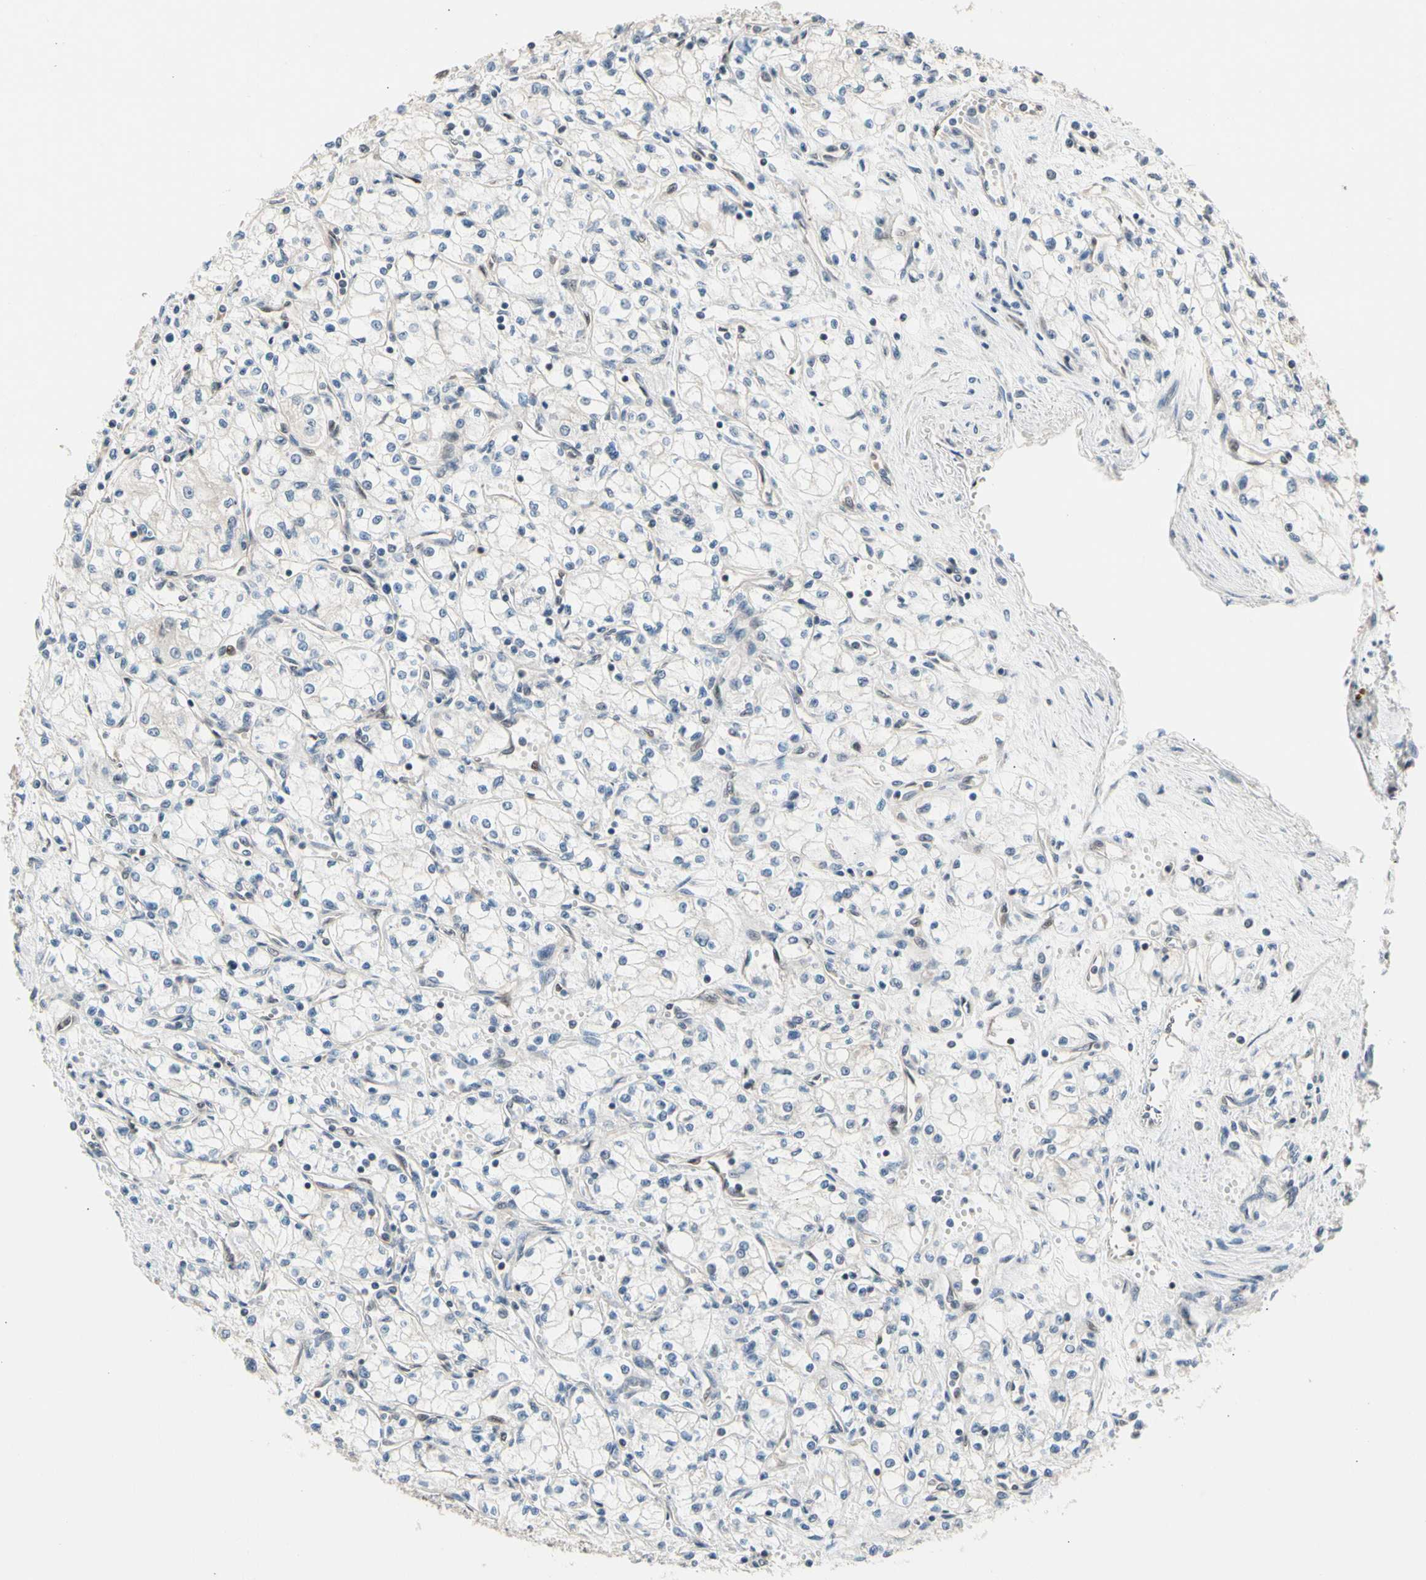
{"staining": {"intensity": "weak", "quantity": "<25%", "location": "cytoplasmic/membranous"}, "tissue": "renal cancer", "cell_type": "Tumor cells", "image_type": "cancer", "snomed": [{"axis": "morphology", "description": "Normal tissue, NOS"}, {"axis": "morphology", "description": "Adenocarcinoma, NOS"}, {"axis": "topography", "description": "Kidney"}], "caption": "The image shows no staining of tumor cells in renal cancer.", "gene": "NGEF", "patient": {"sex": "male", "age": 59}}